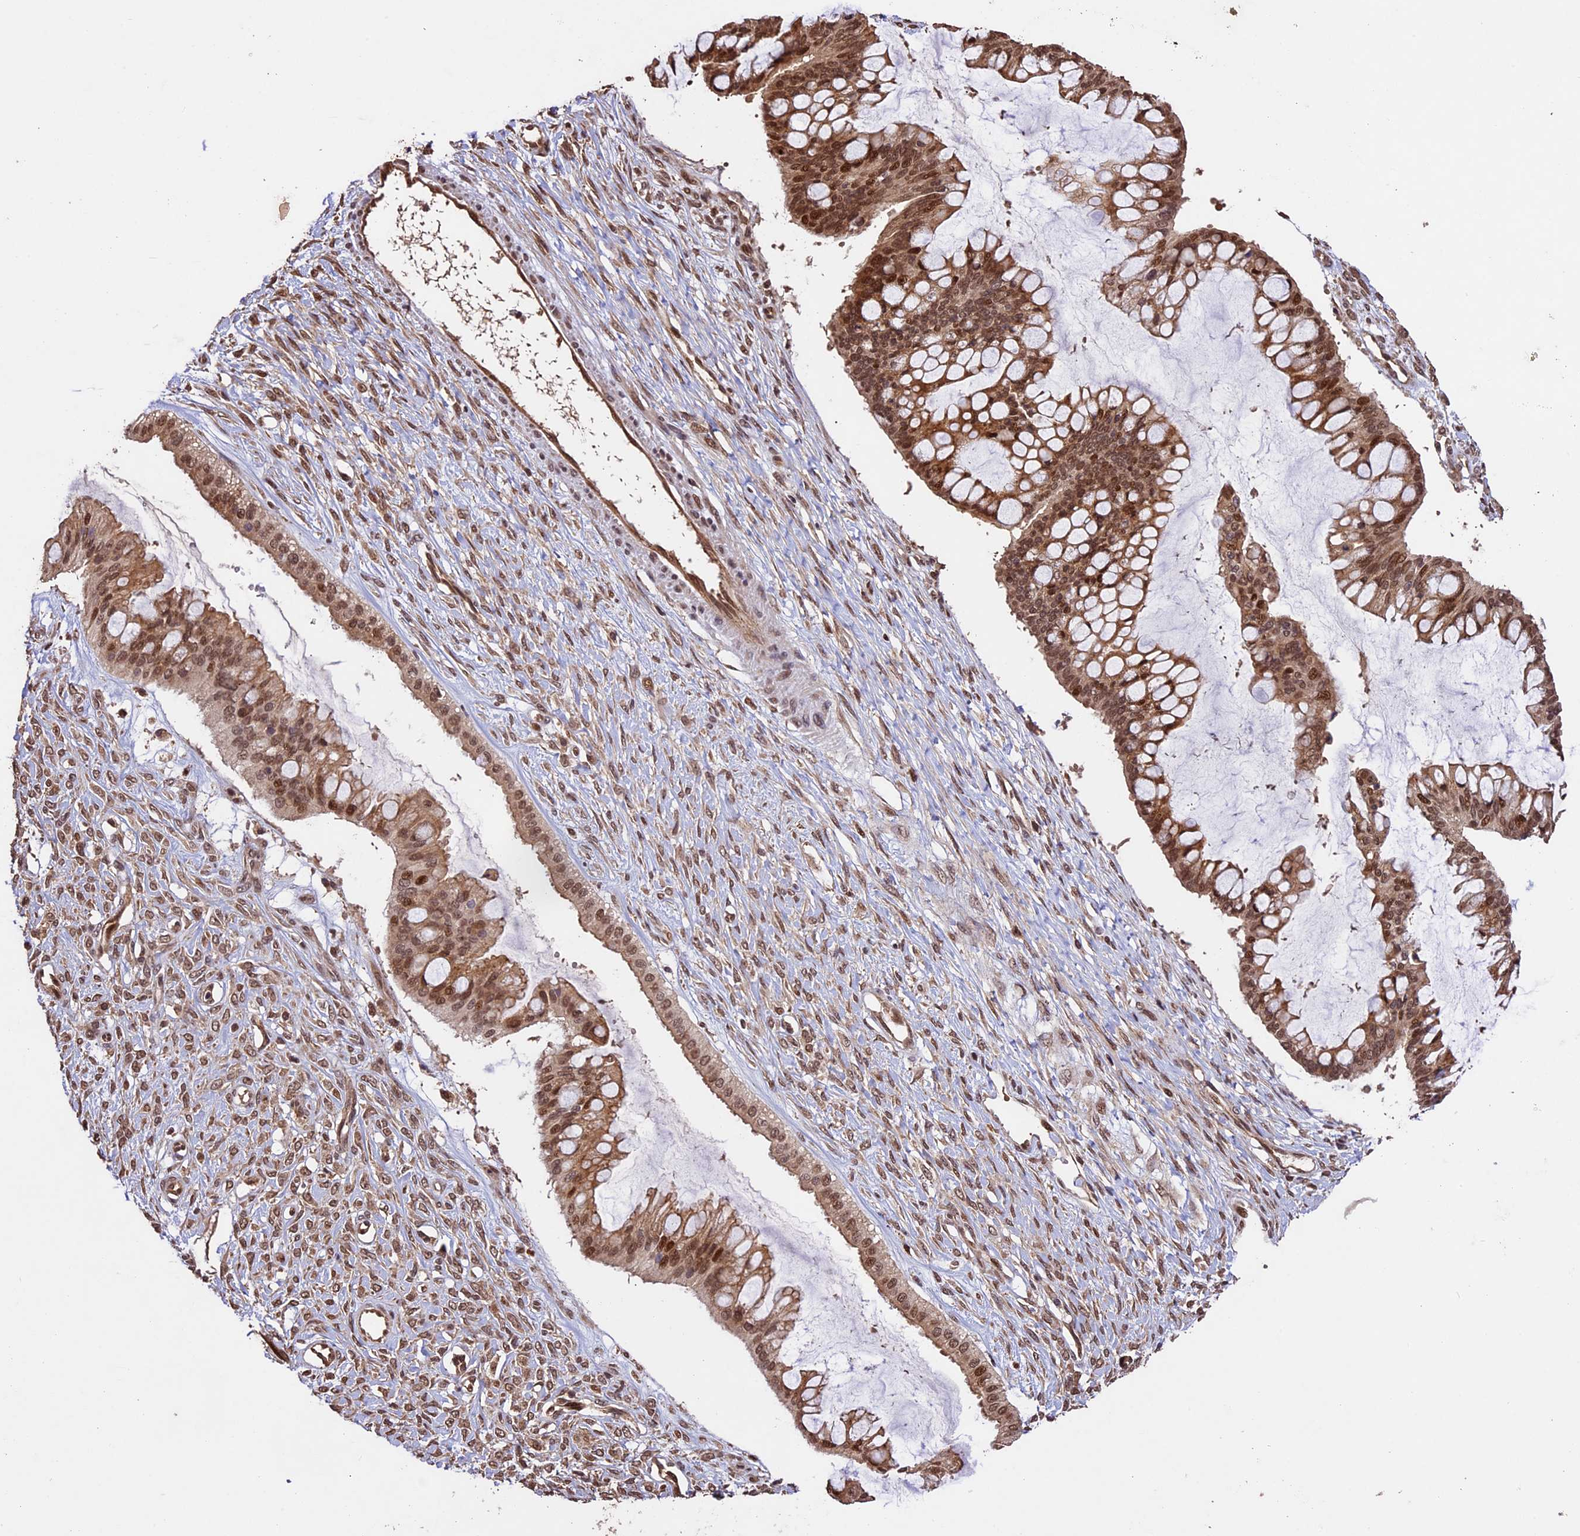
{"staining": {"intensity": "moderate", "quantity": ">75%", "location": "cytoplasmic/membranous,nuclear"}, "tissue": "ovarian cancer", "cell_type": "Tumor cells", "image_type": "cancer", "snomed": [{"axis": "morphology", "description": "Cystadenocarcinoma, mucinous, NOS"}, {"axis": "topography", "description": "Ovary"}], "caption": "Tumor cells demonstrate moderate cytoplasmic/membranous and nuclear expression in about >75% of cells in ovarian mucinous cystadenocarcinoma.", "gene": "CDKN2AIP", "patient": {"sex": "female", "age": 73}}